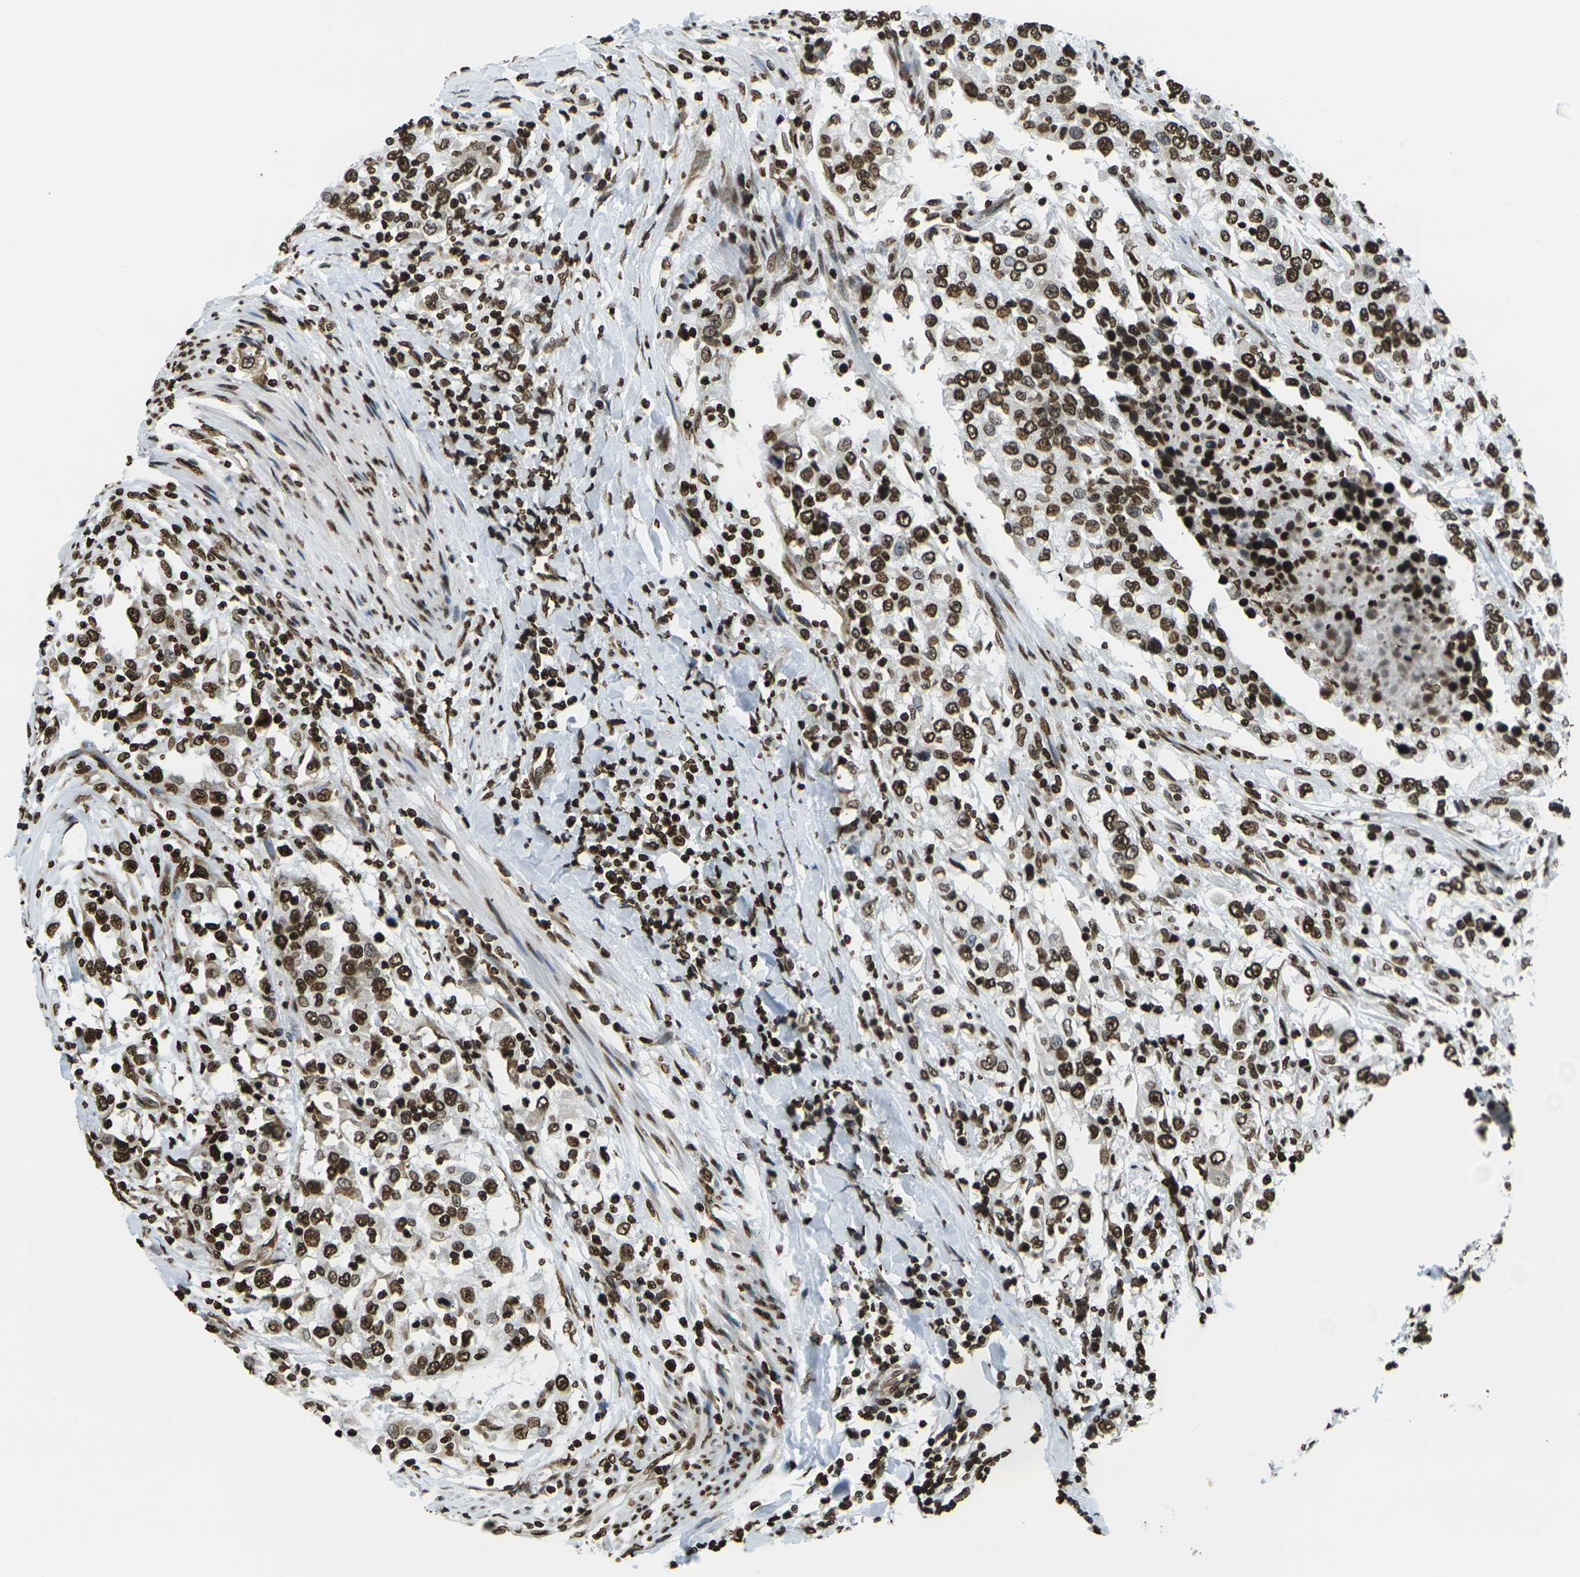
{"staining": {"intensity": "strong", "quantity": ">75%", "location": "nuclear"}, "tissue": "urothelial cancer", "cell_type": "Tumor cells", "image_type": "cancer", "snomed": [{"axis": "morphology", "description": "Urothelial carcinoma, High grade"}, {"axis": "topography", "description": "Urinary bladder"}], "caption": "Immunohistochemistry (IHC) staining of high-grade urothelial carcinoma, which demonstrates high levels of strong nuclear positivity in about >75% of tumor cells indicating strong nuclear protein staining. The staining was performed using DAB (3,3'-diaminobenzidine) (brown) for protein detection and nuclei were counterstained in hematoxylin (blue).", "gene": "H1-2", "patient": {"sex": "female", "age": 56}}